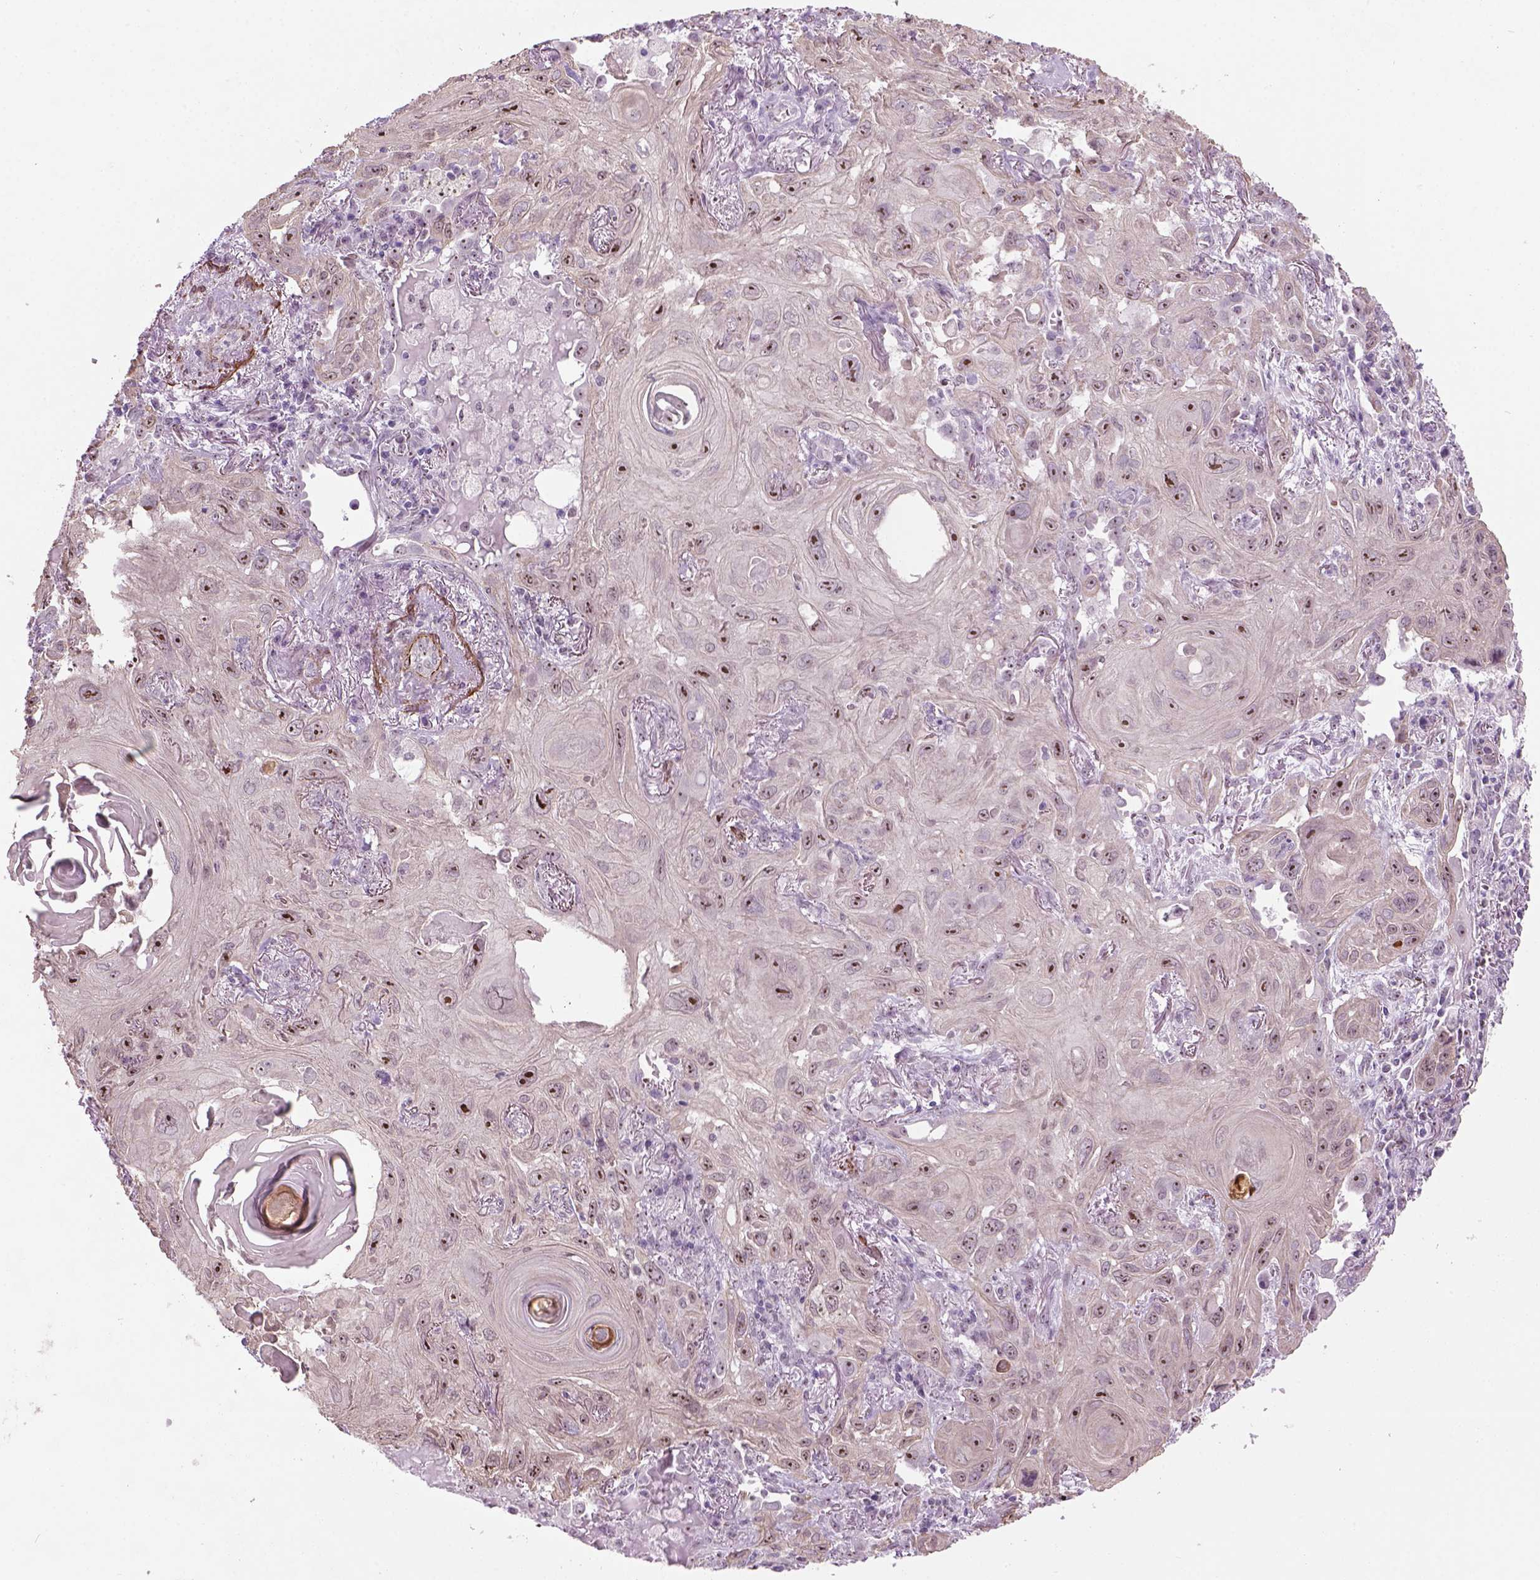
{"staining": {"intensity": "moderate", "quantity": ">75%", "location": "nuclear"}, "tissue": "lung cancer", "cell_type": "Tumor cells", "image_type": "cancer", "snomed": [{"axis": "morphology", "description": "Squamous cell carcinoma, NOS"}, {"axis": "topography", "description": "Lung"}], "caption": "This is an image of IHC staining of lung cancer, which shows moderate positivity in the nuclear of tumor cells.", "gene": "RRS1", "patient": {"sex": "male", "age": 79}}